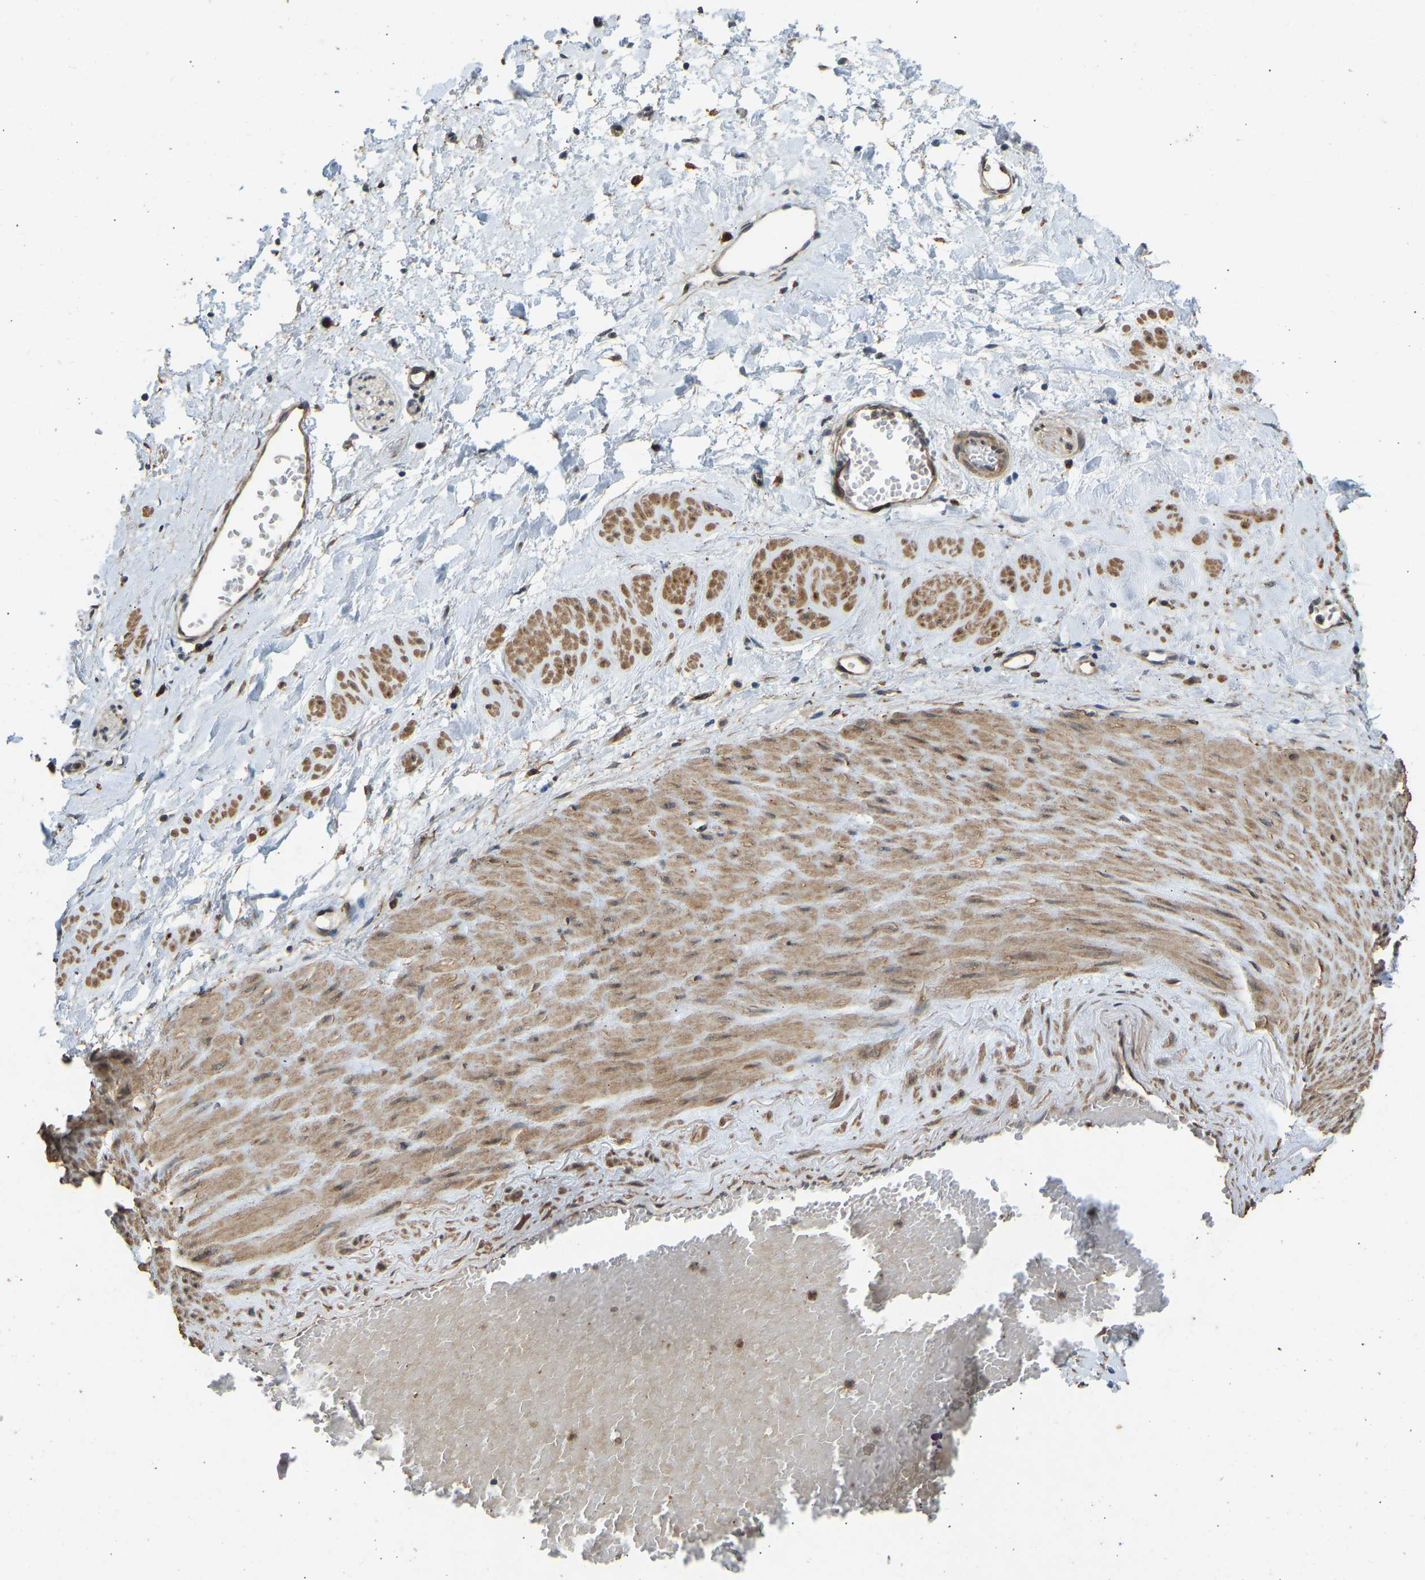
{"staining": {"intensity": "moderate", "quantity": ">75%", "location": "cytoplasmic/membranous"}, "tissue": "adipose tissue", "cell_type": "Adipocytes", "image_type": "normal", "snomed": [{"axis": "morphology", "description": "Normal tissue, NOS"}, {"axis": "topography", "description": "Soft tissue"}, {"axis": "topography", "description": "Vascular tissue"}], "caption": "Protein analysis of unremarkable adipose tissue reveals moderate cytoplasmic/membranous positivity in about >75% of adipocytes.", "gene": "OS9", "patient": {"sex": "female", "age": 35}}